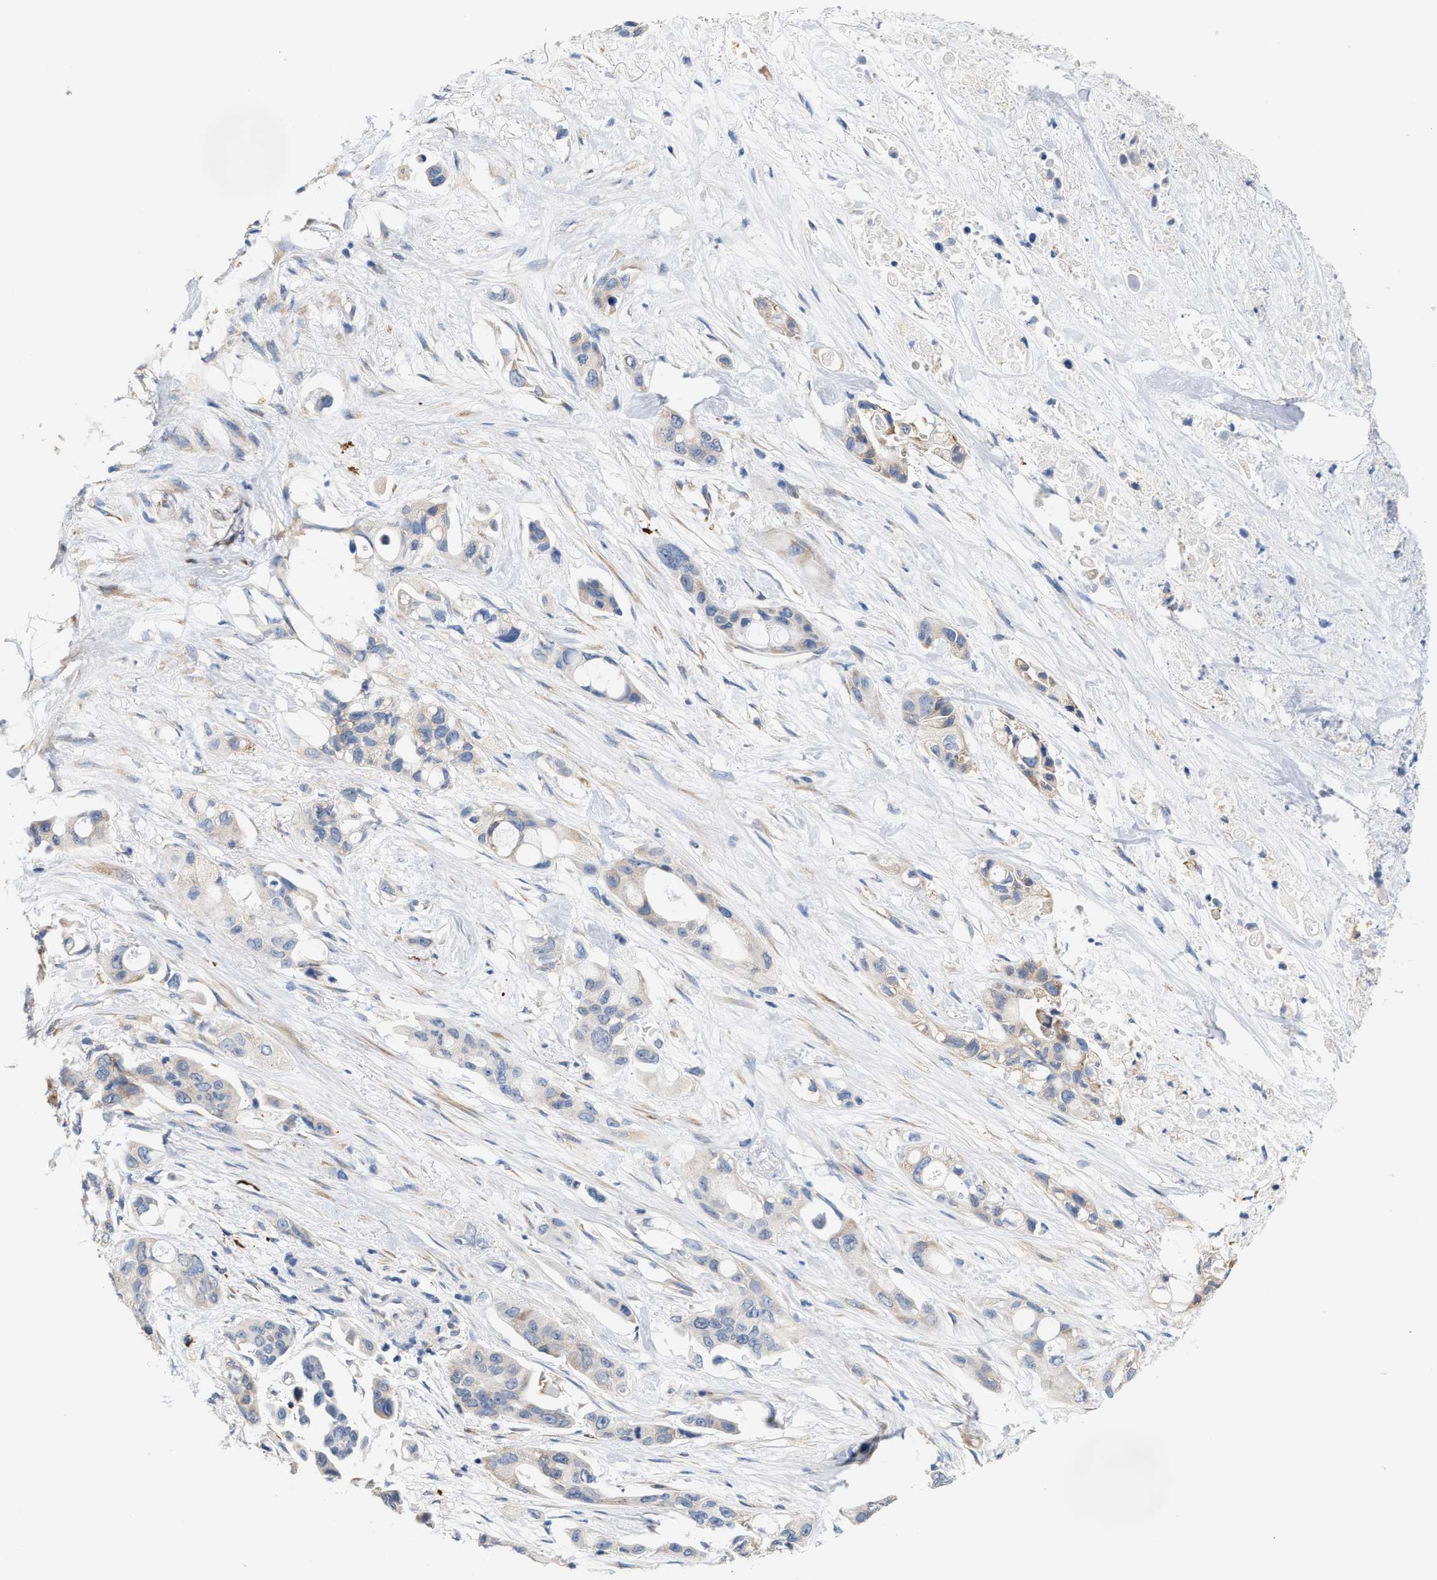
{"staining": {"intensity": "negative", "quantity": "none", "location": "none"}, "tissue": "pancreatic cancer", "cell_type": "Tumor cells", "image_type": "cancer", "snomed": [{"axis": "morphology", "description": "Adenocarcinoma, NOS"}, {"axis": "topography", "description": "Pancreas"}], "caption": "This is a histopathology image of IHC staining of adenocarcinoma (pancreatic), which shows no expression in tumor cells. (DAB immunohistochemistry visualized using brightfield microscopy, high magnification).", "gene": "RYR2", "patient": {"sex": "male", "age": 53}}